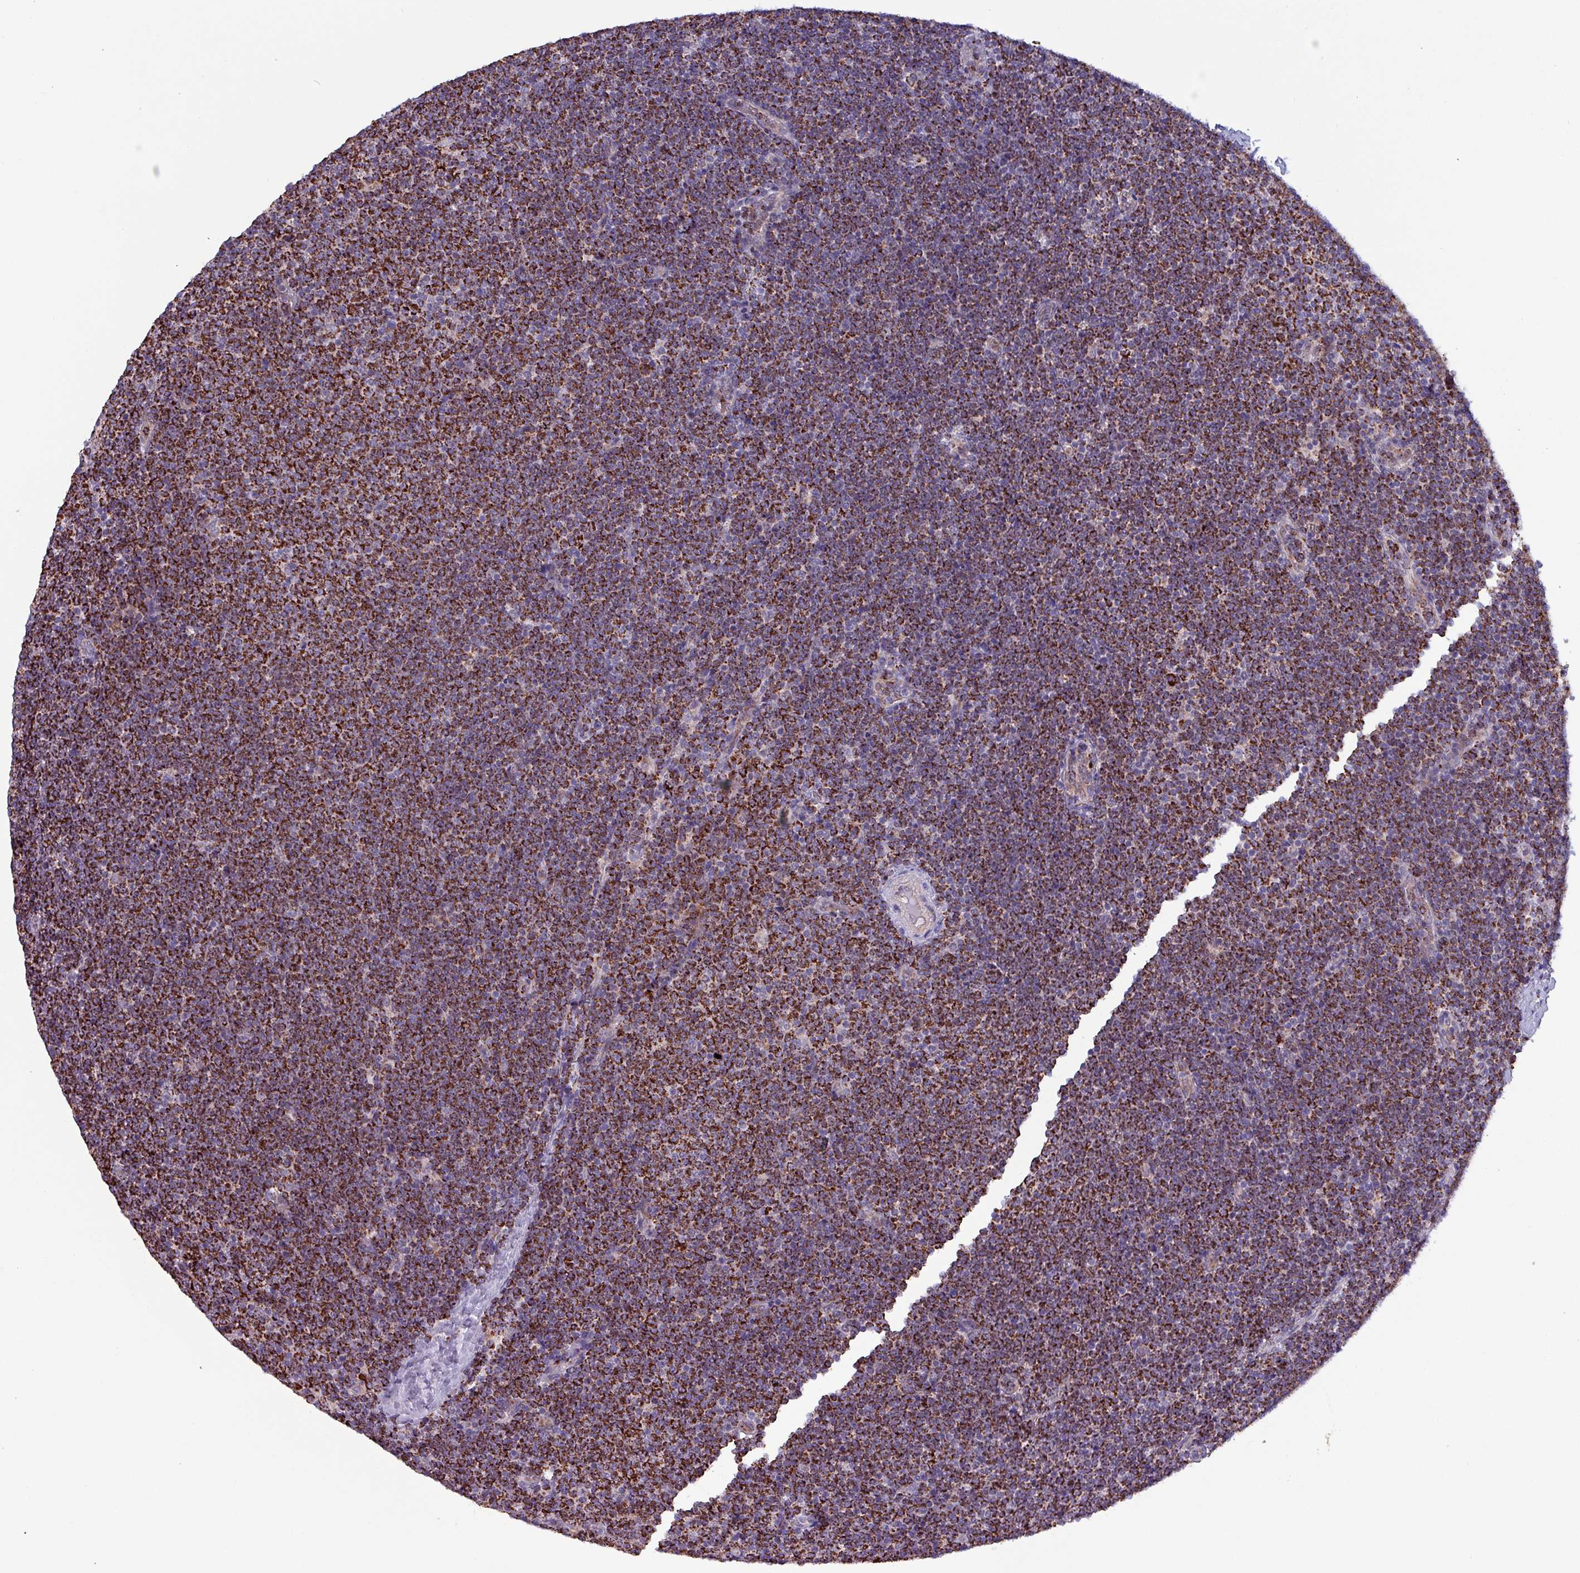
{"staining": {"intensity": "strong", "quantity": ">75%", "location": "cytoplasmic/membranous"}, "tissue": "lymphoma", "cell_type": "Tumor cells", "image_type": "cancer", "snomed": [{"axis": "morphology", "description": "Malignant lymphoma, non-Hodgkin's type, Low grade"}, {"axis": "topography", "description": "Lymph node"}], "caption": "Low-grade malignant lymphoma, non-Hodgkin's type tissue demonstrates strong cytoplasmic/membranous expression in approximately >75% of tumor cells", "gene": "ZNF322", "patient": {"sex": "male", "age": 48}}